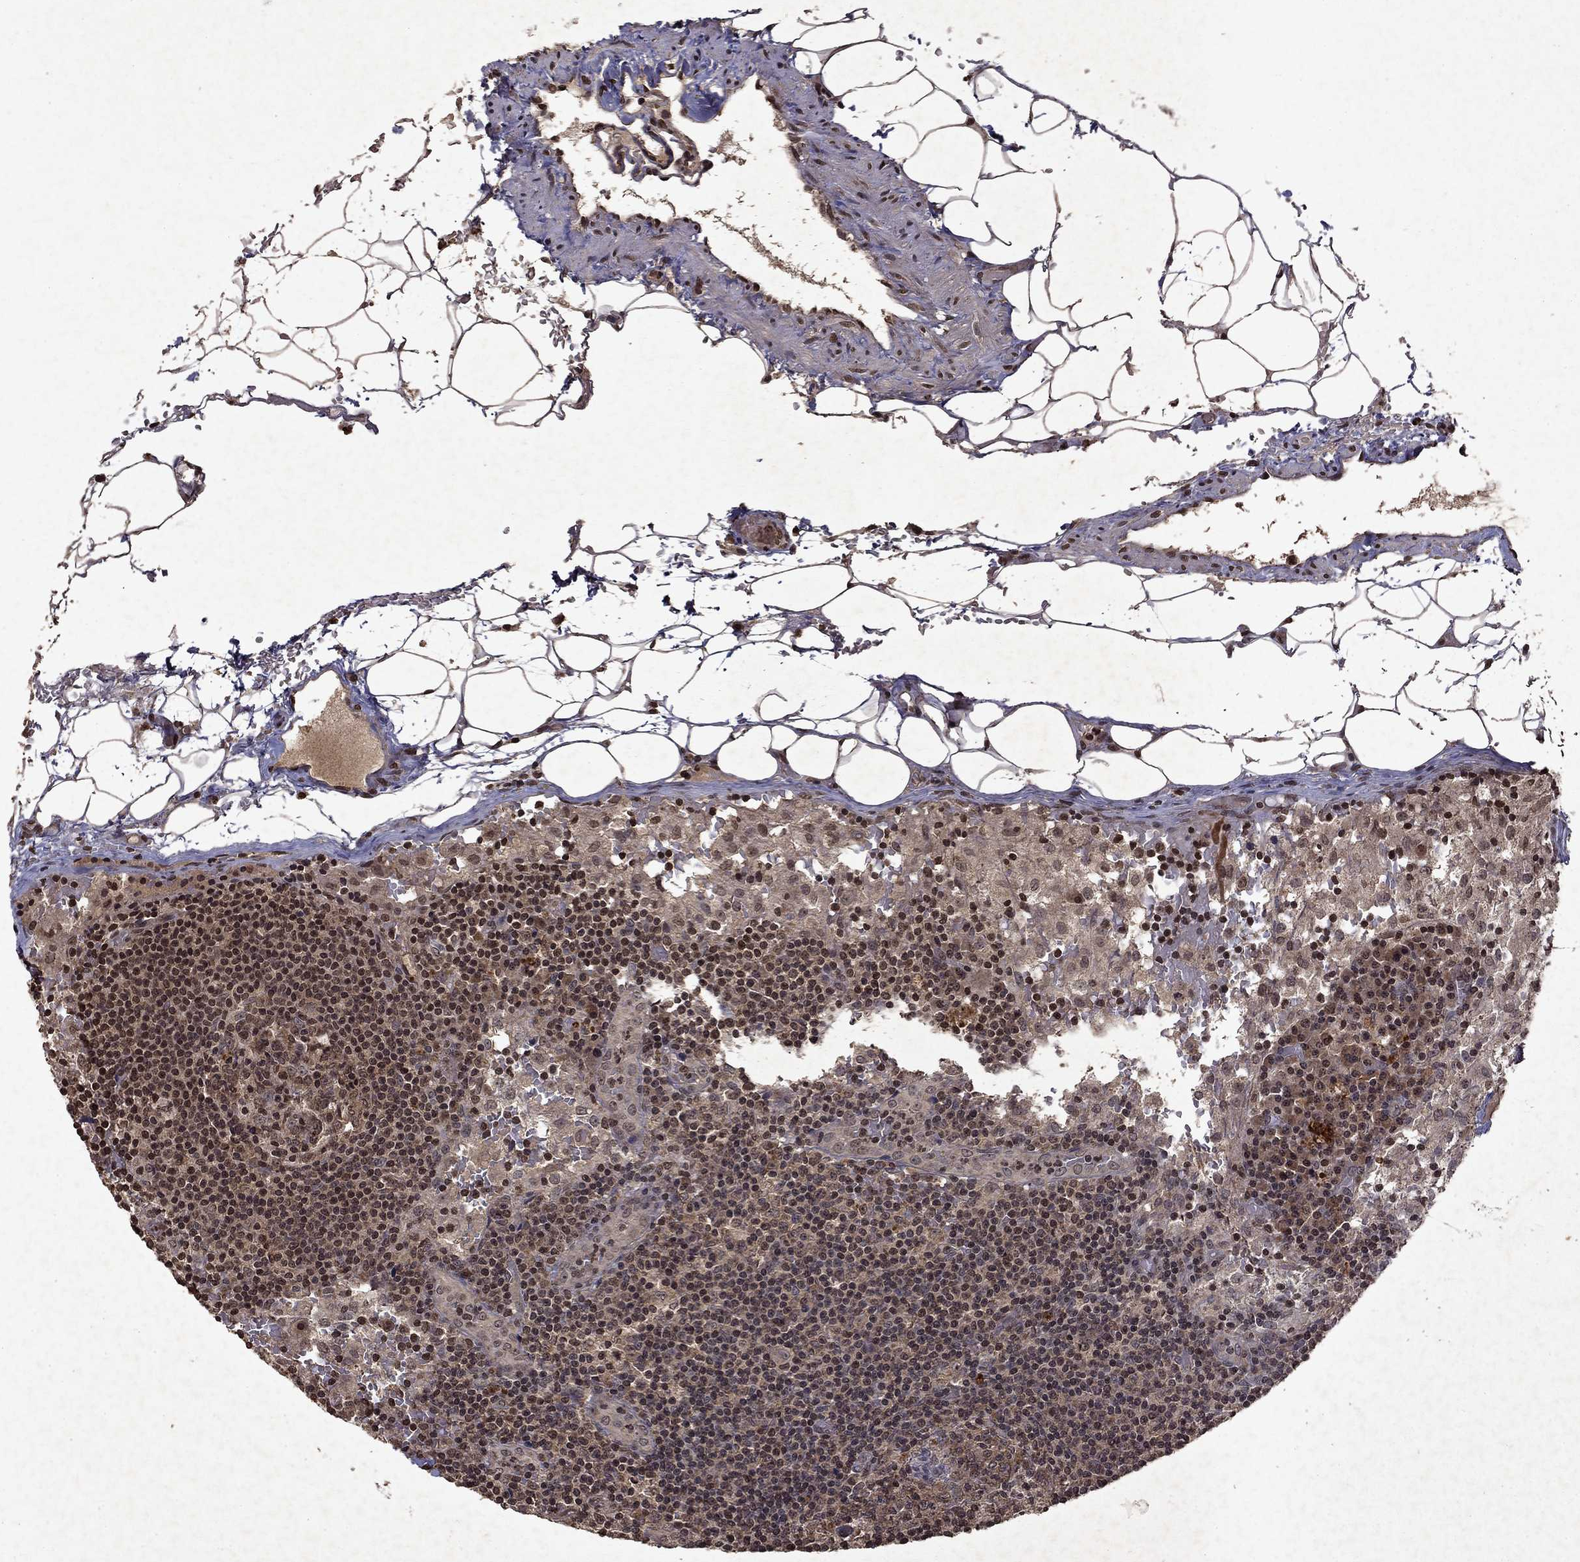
{"staining": {"intensity": "weak", "quantity": ">75%", "location": "nuclear"}, "tissue": "lymph node", "cell_type": "Germinal center cells", "image_type": "normal", "snomed": [{"axis": "morphology", "description": "Normal tissue, NOS"}, {"axis": "topography", "description": "Lymph node"}], "caption": "Human lymph node stained with a brown dye shows weak nuclear positive staining in approximately >75% of germinal center cells.", "gene": "PIN4", "patient": {"sex": "male", "age": 62}}